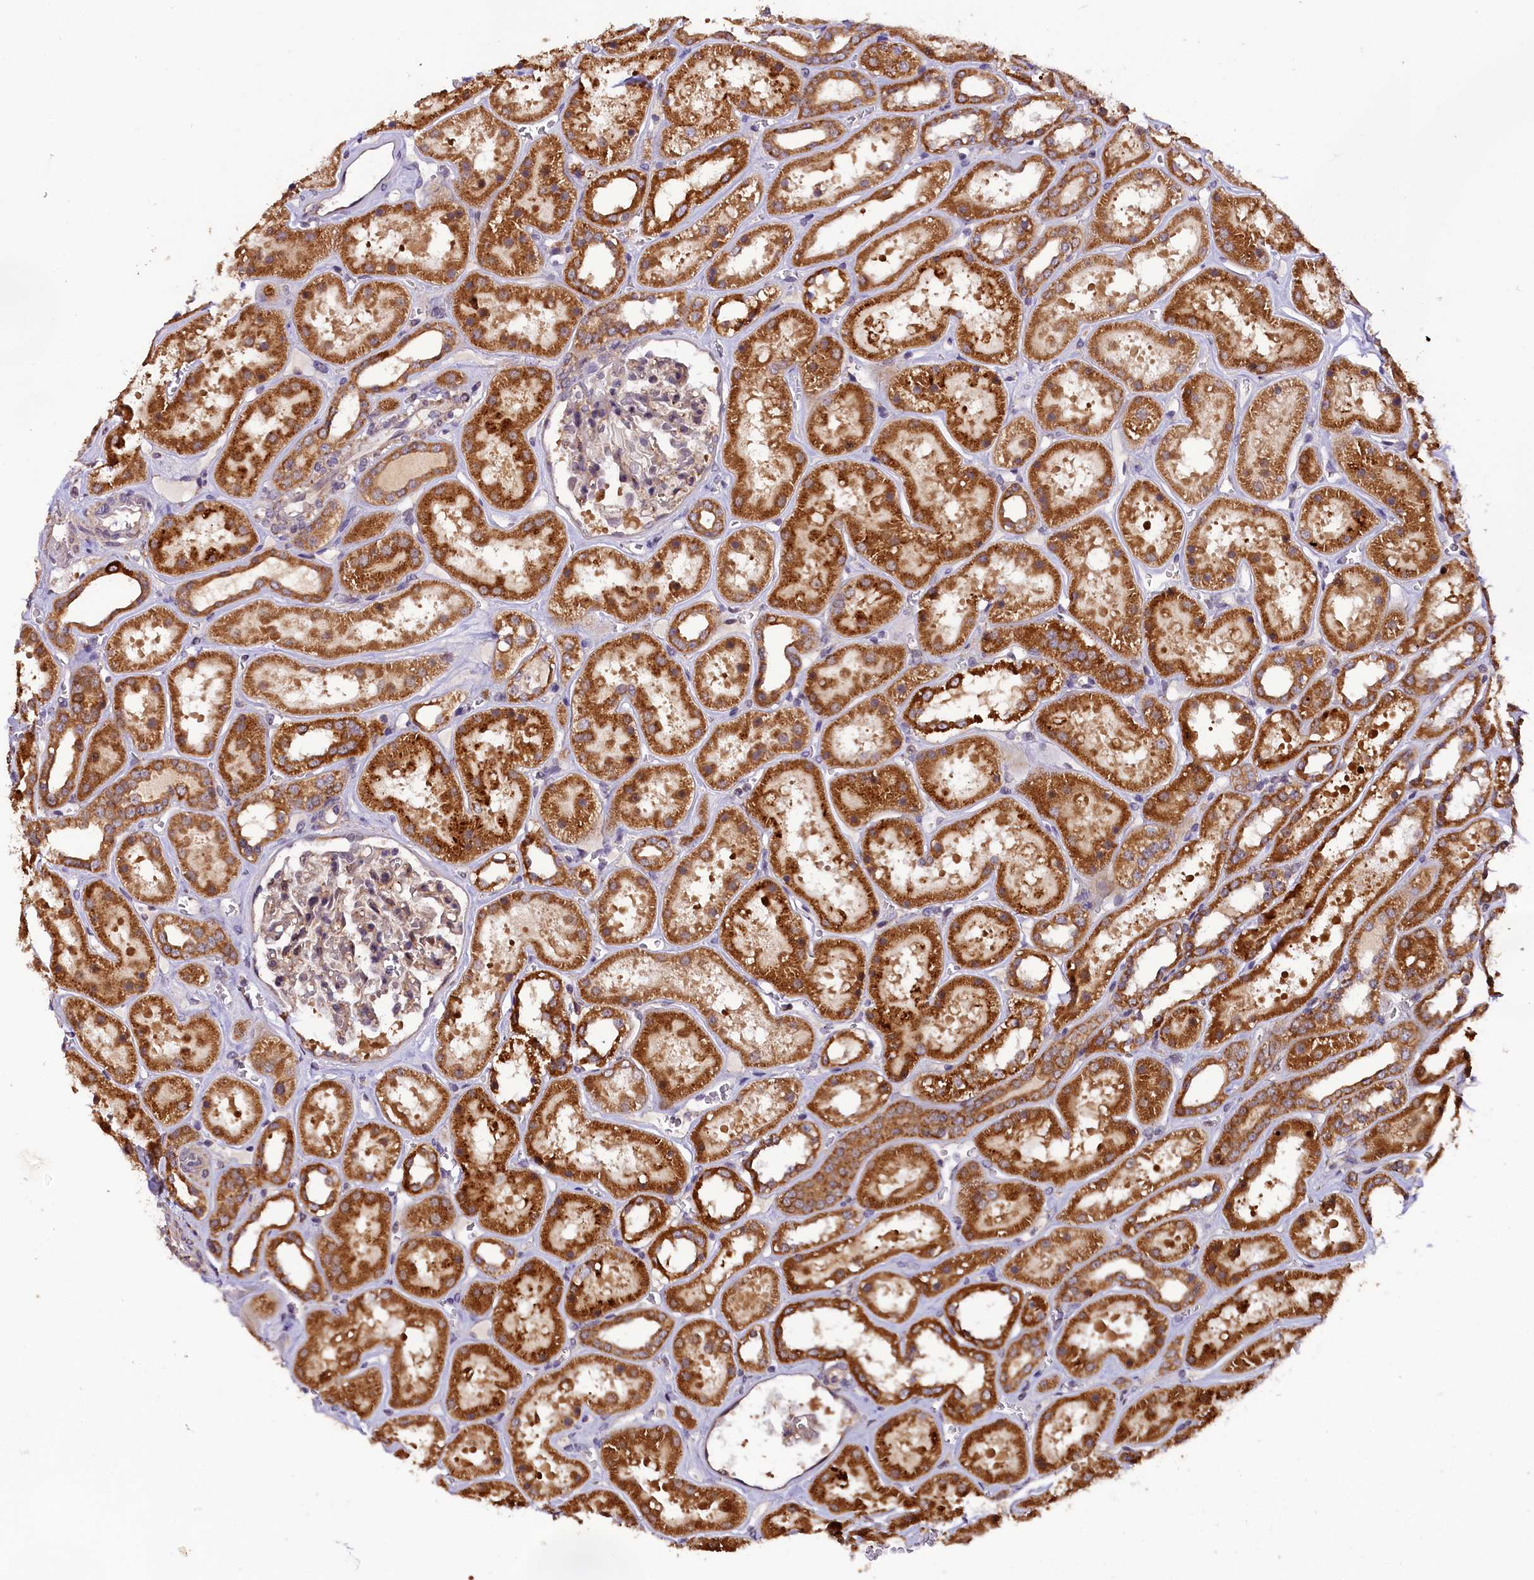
{"staining": {"intensity": "weak", "quantity": "<25%", "location": "cytoplasmic/membranous"}, "tissue": "kidney", "cell_type": "Cells in glomeruli", "image_type": "normal", "snomed": [{"axis": "morphology", "description": "Normal tissue, NOS"}, {"axis": "topography", "description": "Kidney"}], "caption": "A high-resolution micrograph shows immunohistochemistry staining of benign kidney, which displays no significant positivity in cells in glomeruli. (Immunohistochemistry, brightfield microscopy, high magnification).", "gene": "DOHH", "patient": {"sex": "female", "age": 41}}